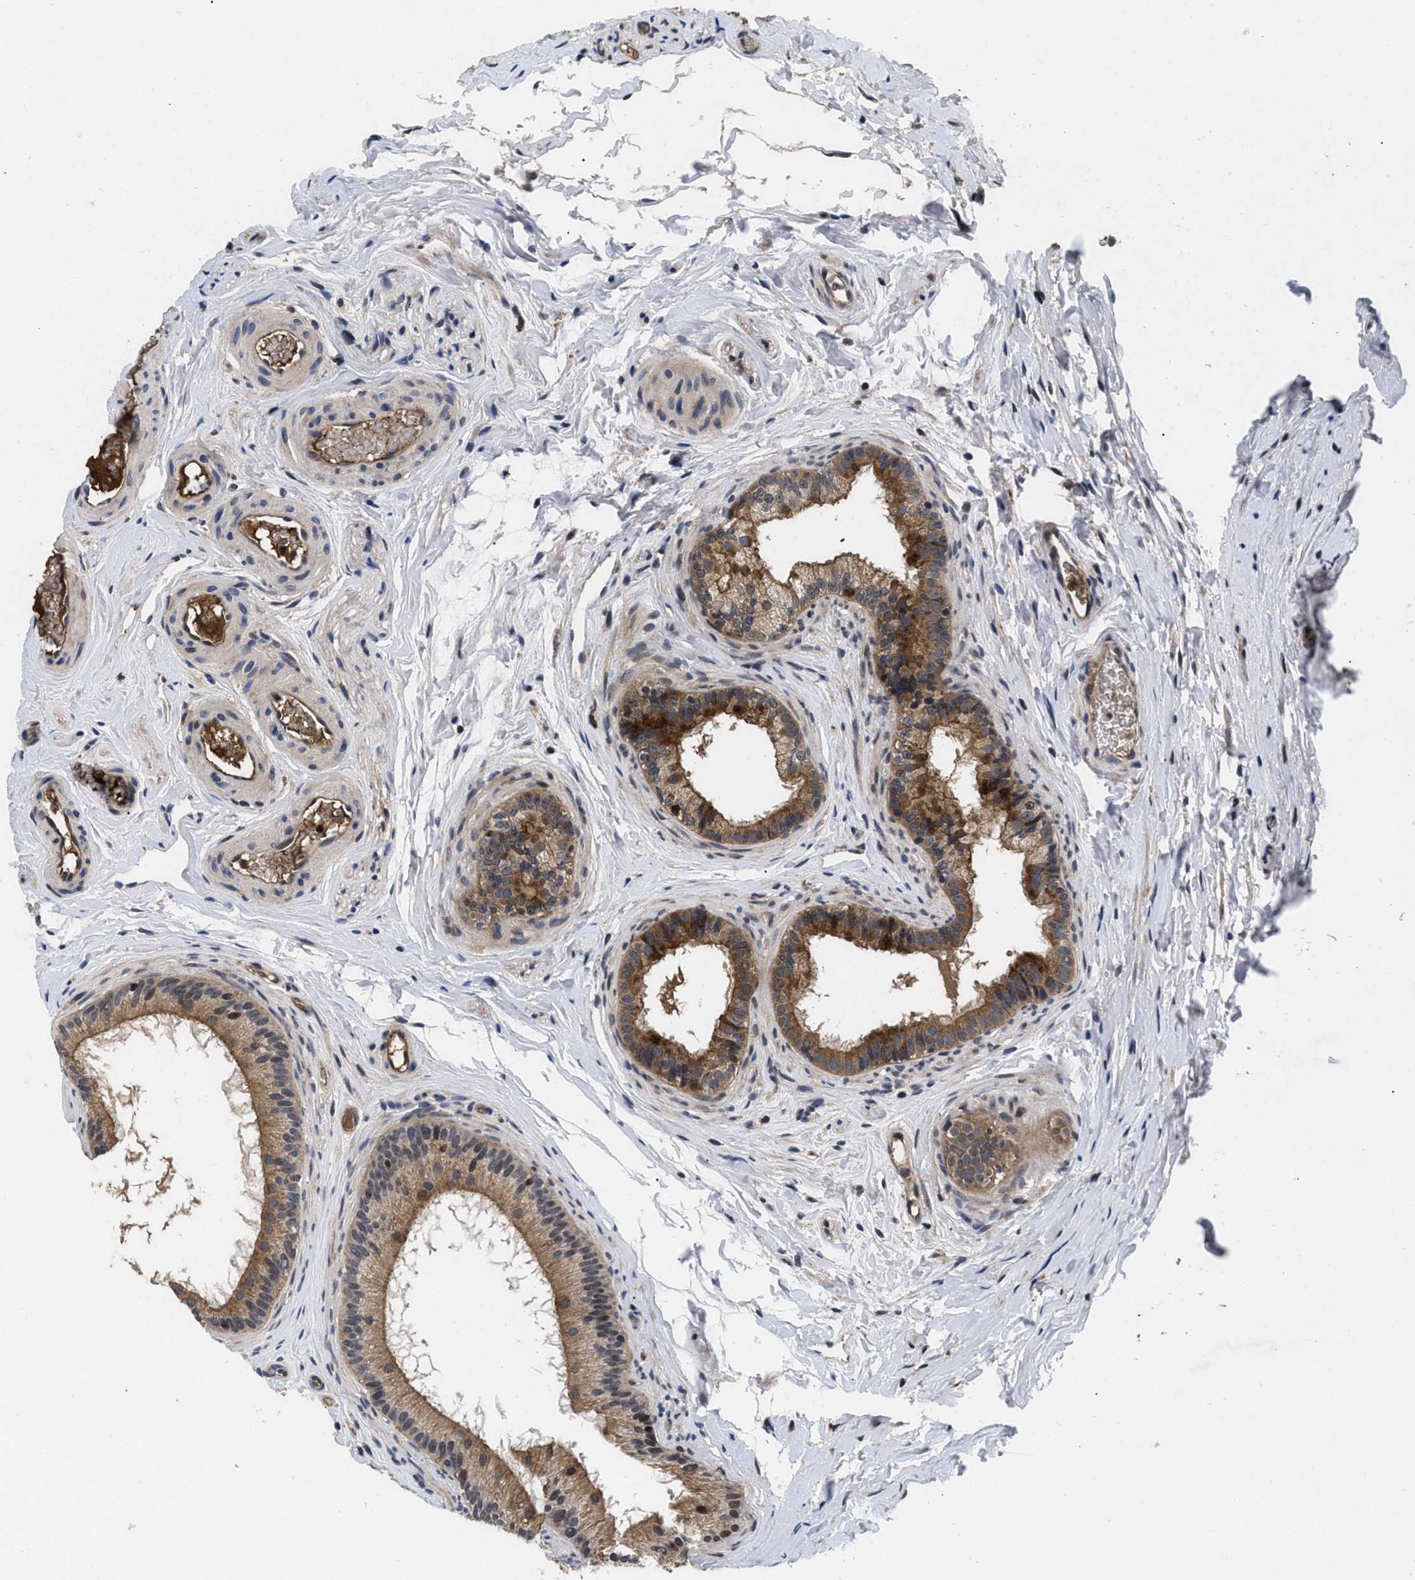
{"staining": {"intensity": "moderate", "quantity": ">75%", "location": "cytoplasmic/membranous,nuclear"}, "tissue": "epididymis", "cell_type": "Glandular cells", "image_type": "normal", "snomed": [{"axis": "morphology", "description": "Normal tissue, NOS"}, {"axis": "topography", "description": "Testis"}, {"axis": "topography", "description": "Epididymis"}], "caption": "Epididymis was stained to show a protein in brown. There is medium levels of moderate cytoplasmic/membranous,nuclear expression in about >75% of glandular cells. (DAB IHC, brown staining for protein, blue staining for nuclei).", "gene": "FAM200A", "patient": {"sex": "male", "age": 36}}